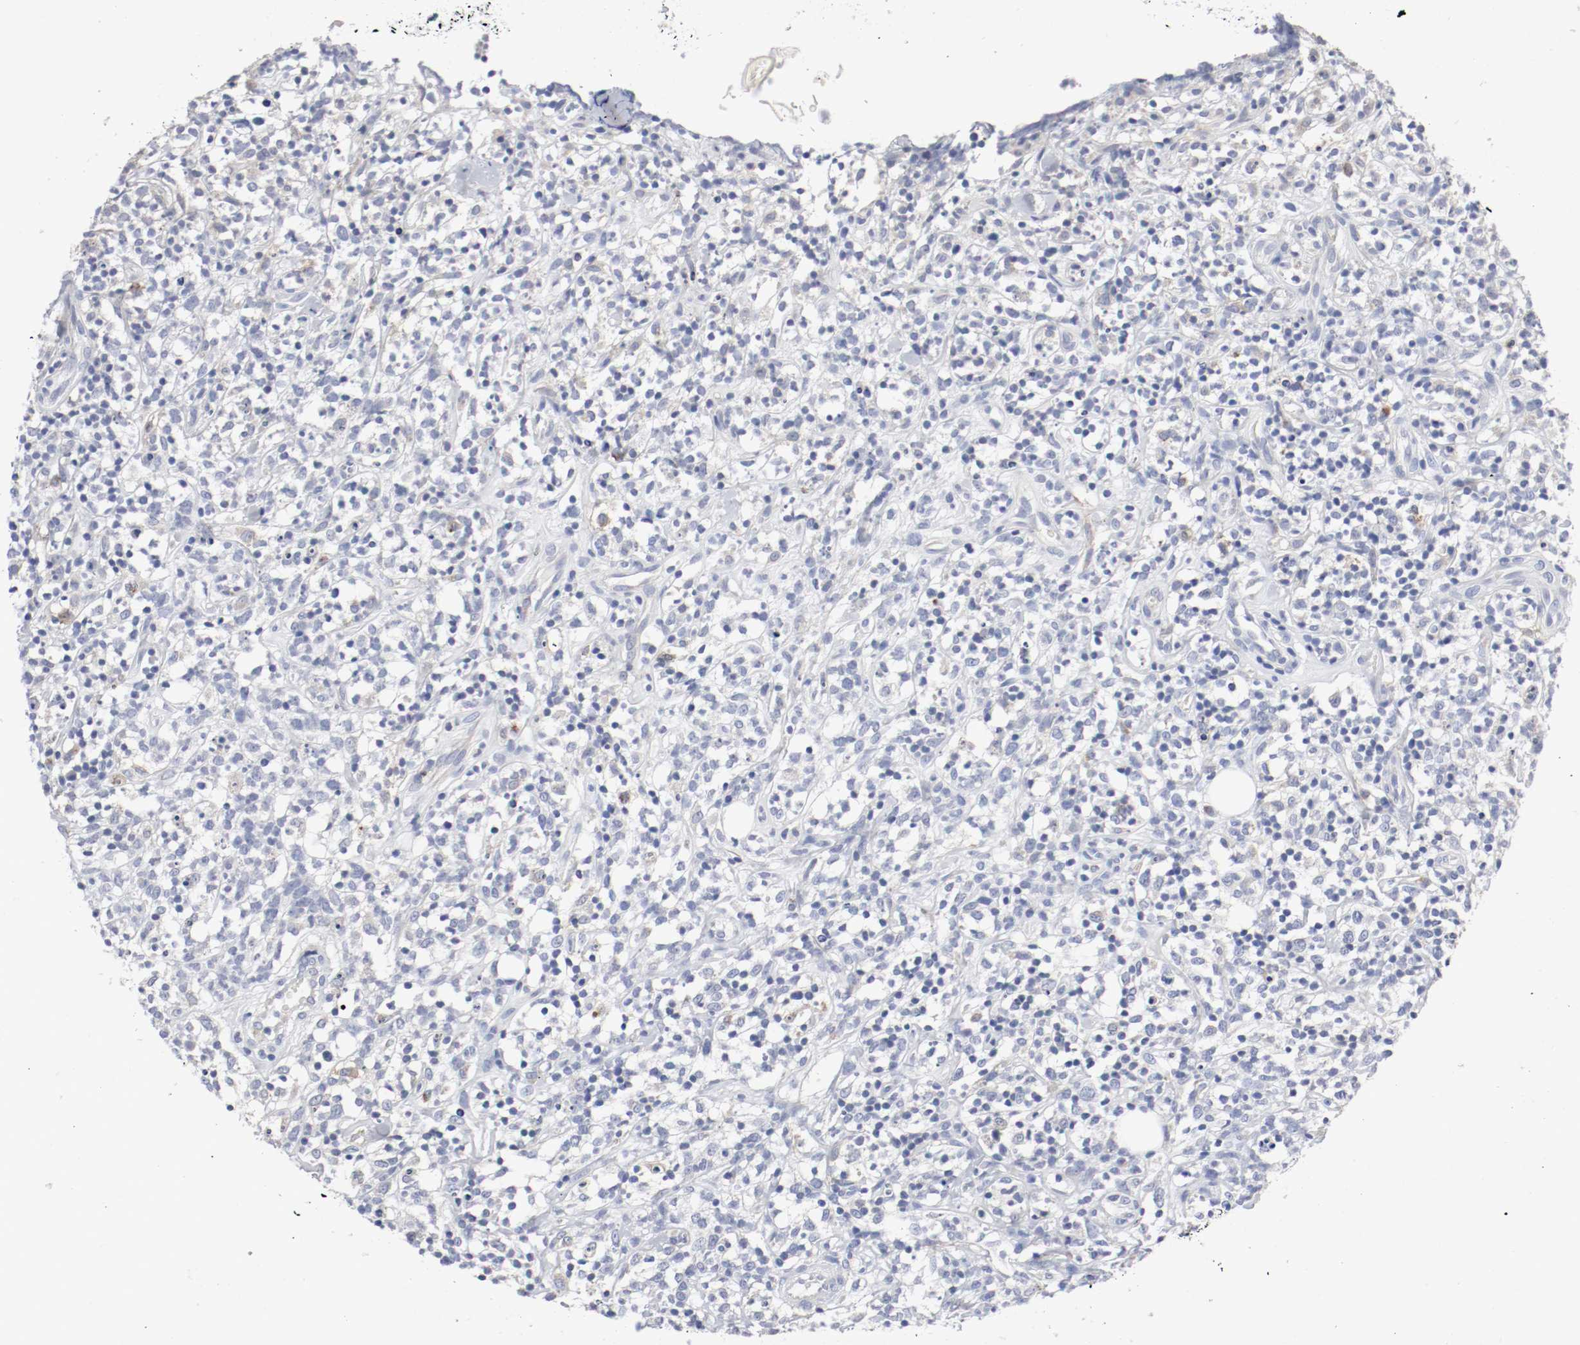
{"staining": {"intensity": "negative", "quantity": "none", "location": "none"}, "tissue": "lymphoma", "cell_type": "Tumor cells", "image_type": "cancer", "snomed": [{"axis": "morphology", "description": "Malignant lymphoma, non-Hodgkin's type, High grade"}, {"axis": "topography", "description": "Lymph node"}], "caption": "Protein analysis of high-grade malignant lymphoma, non-Hodgkin's type displays no significant expression in tumor cells. (DAB (3,3'-diaminobenzidine) immunohistochemistry, high magnification).", "gene": "FGFBP1", "patient": {"sex": "female", "age": 73}}